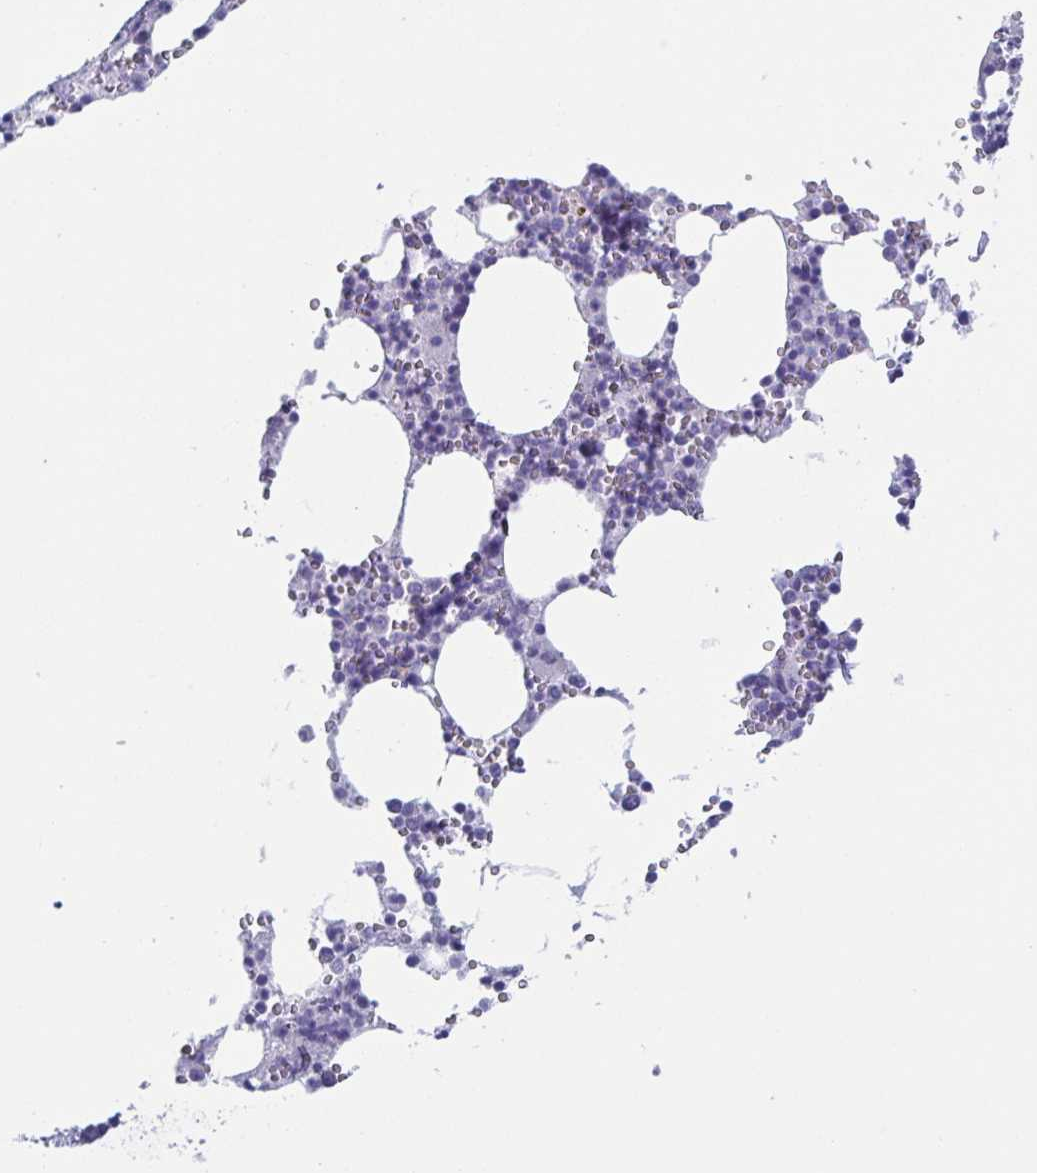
{"staining": {"intensity": "negative", "quantity": "none", "location": "none"}, "tissue": "bone marrow", "cell_type": "Hematopoietic cells", "image_type": "normal", "snomed": [{"axis": "morphology", "description": "Normal tissue, NOS"}, {"axis": "topography", "description": "Bone marrow"}], "caption": "This is an immunohistochemistry (IHC) histopathology image of unremarkable human bone marrow. There is no staining in hematopoietic cells.", "gene": "DYNC1I1", "patient": {"sex": "male", "age": 54}}